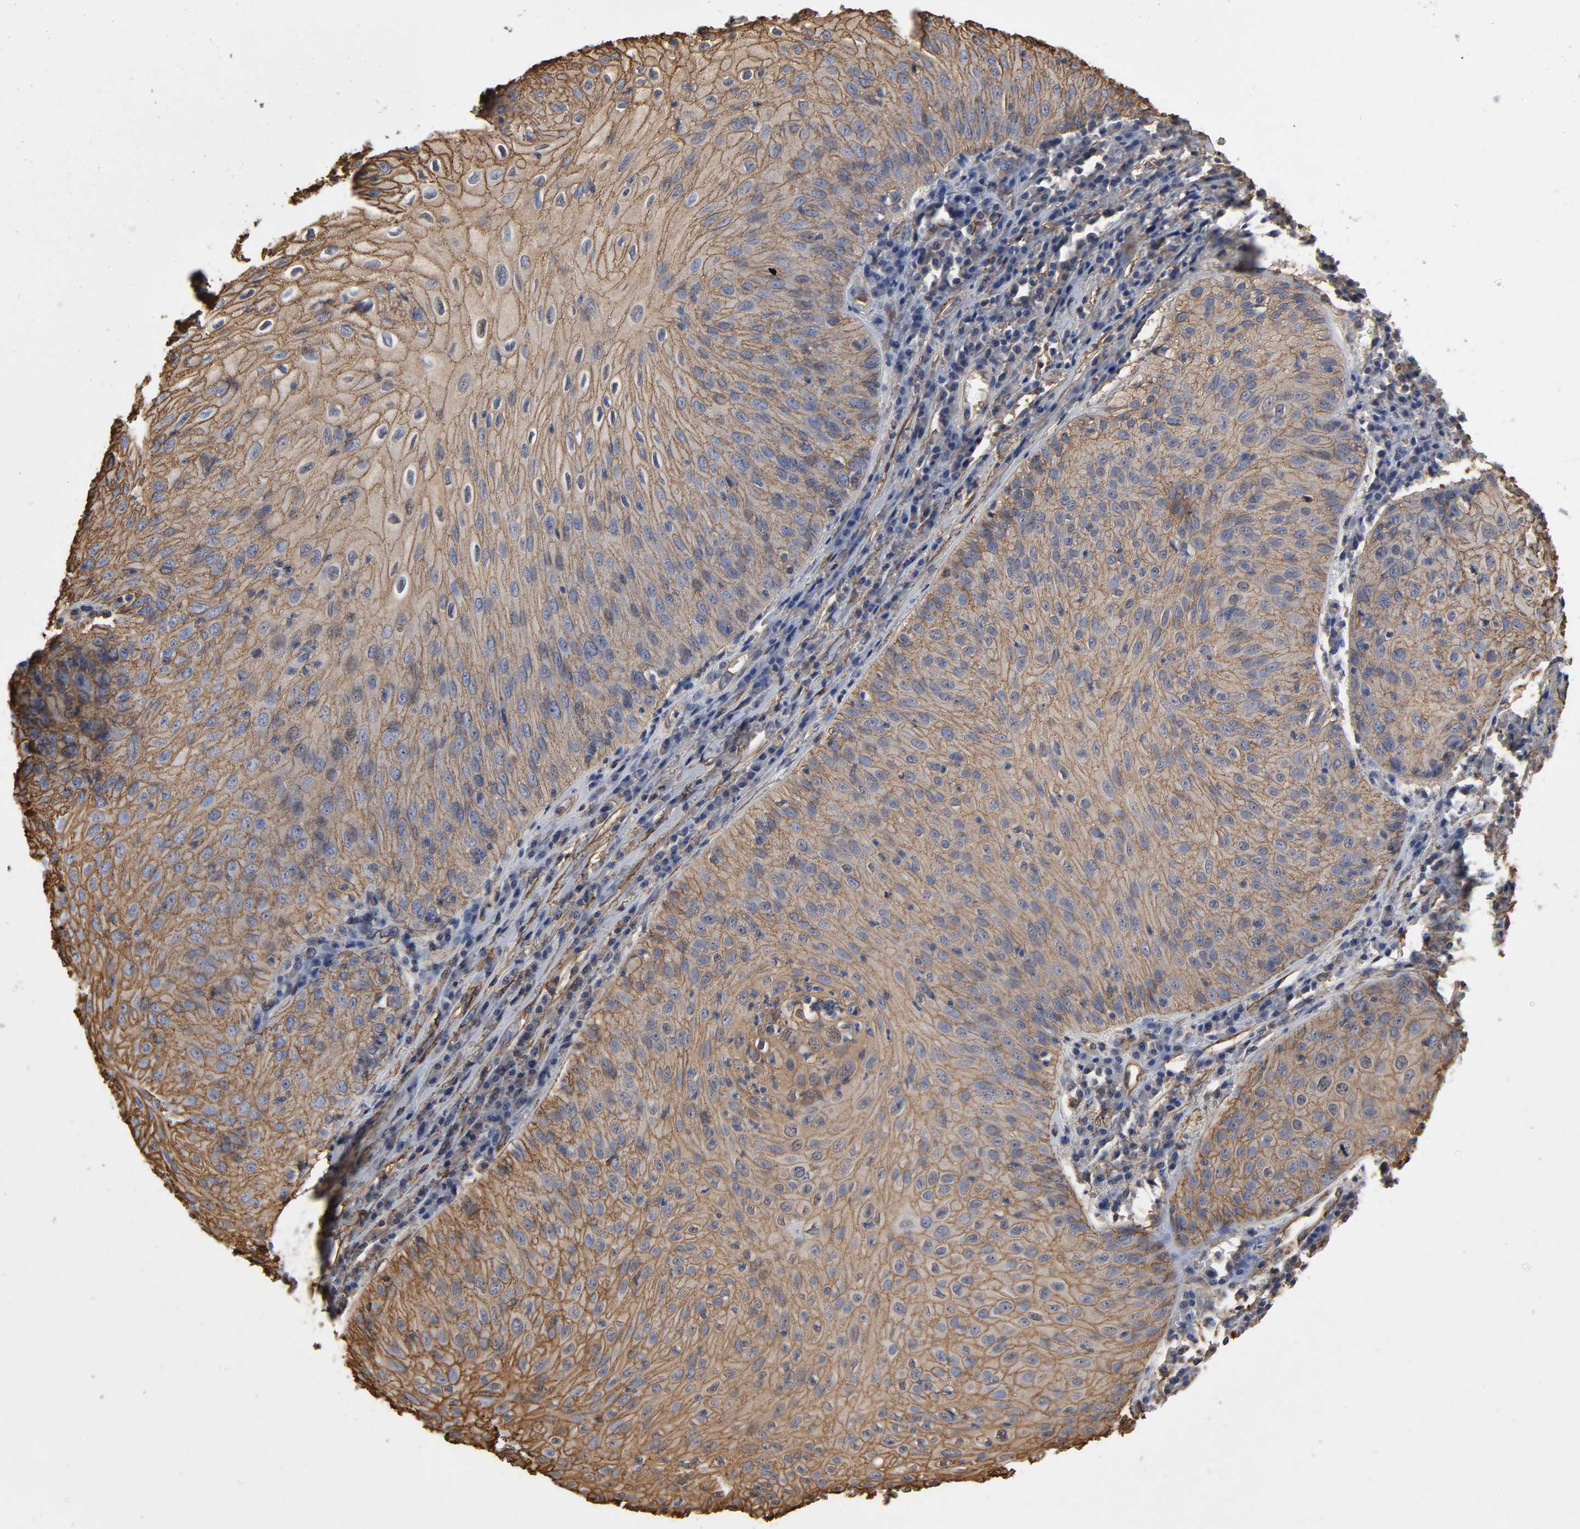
{"staining": {"intensity": "moderate", "quantity": ">75%", "location": "cytoplasmic/membranous"}, "tissue": "skin cancer", "cell_type": "Tumor cells", "image_type": "cancer", "snomed": [{"axis": "morphology", "description": "Squamous cell carcinoma, NOS"}, {"axis": "topography", "description": "Skin"}], "caption": "The immunohistochemical stain labels moderate cytoplasmic/membranous staining in tumor cells of skin squamous cell carcinoma tissue.", "gene": "ANXA2", "patient": {"sex": "male", "age": 65}}